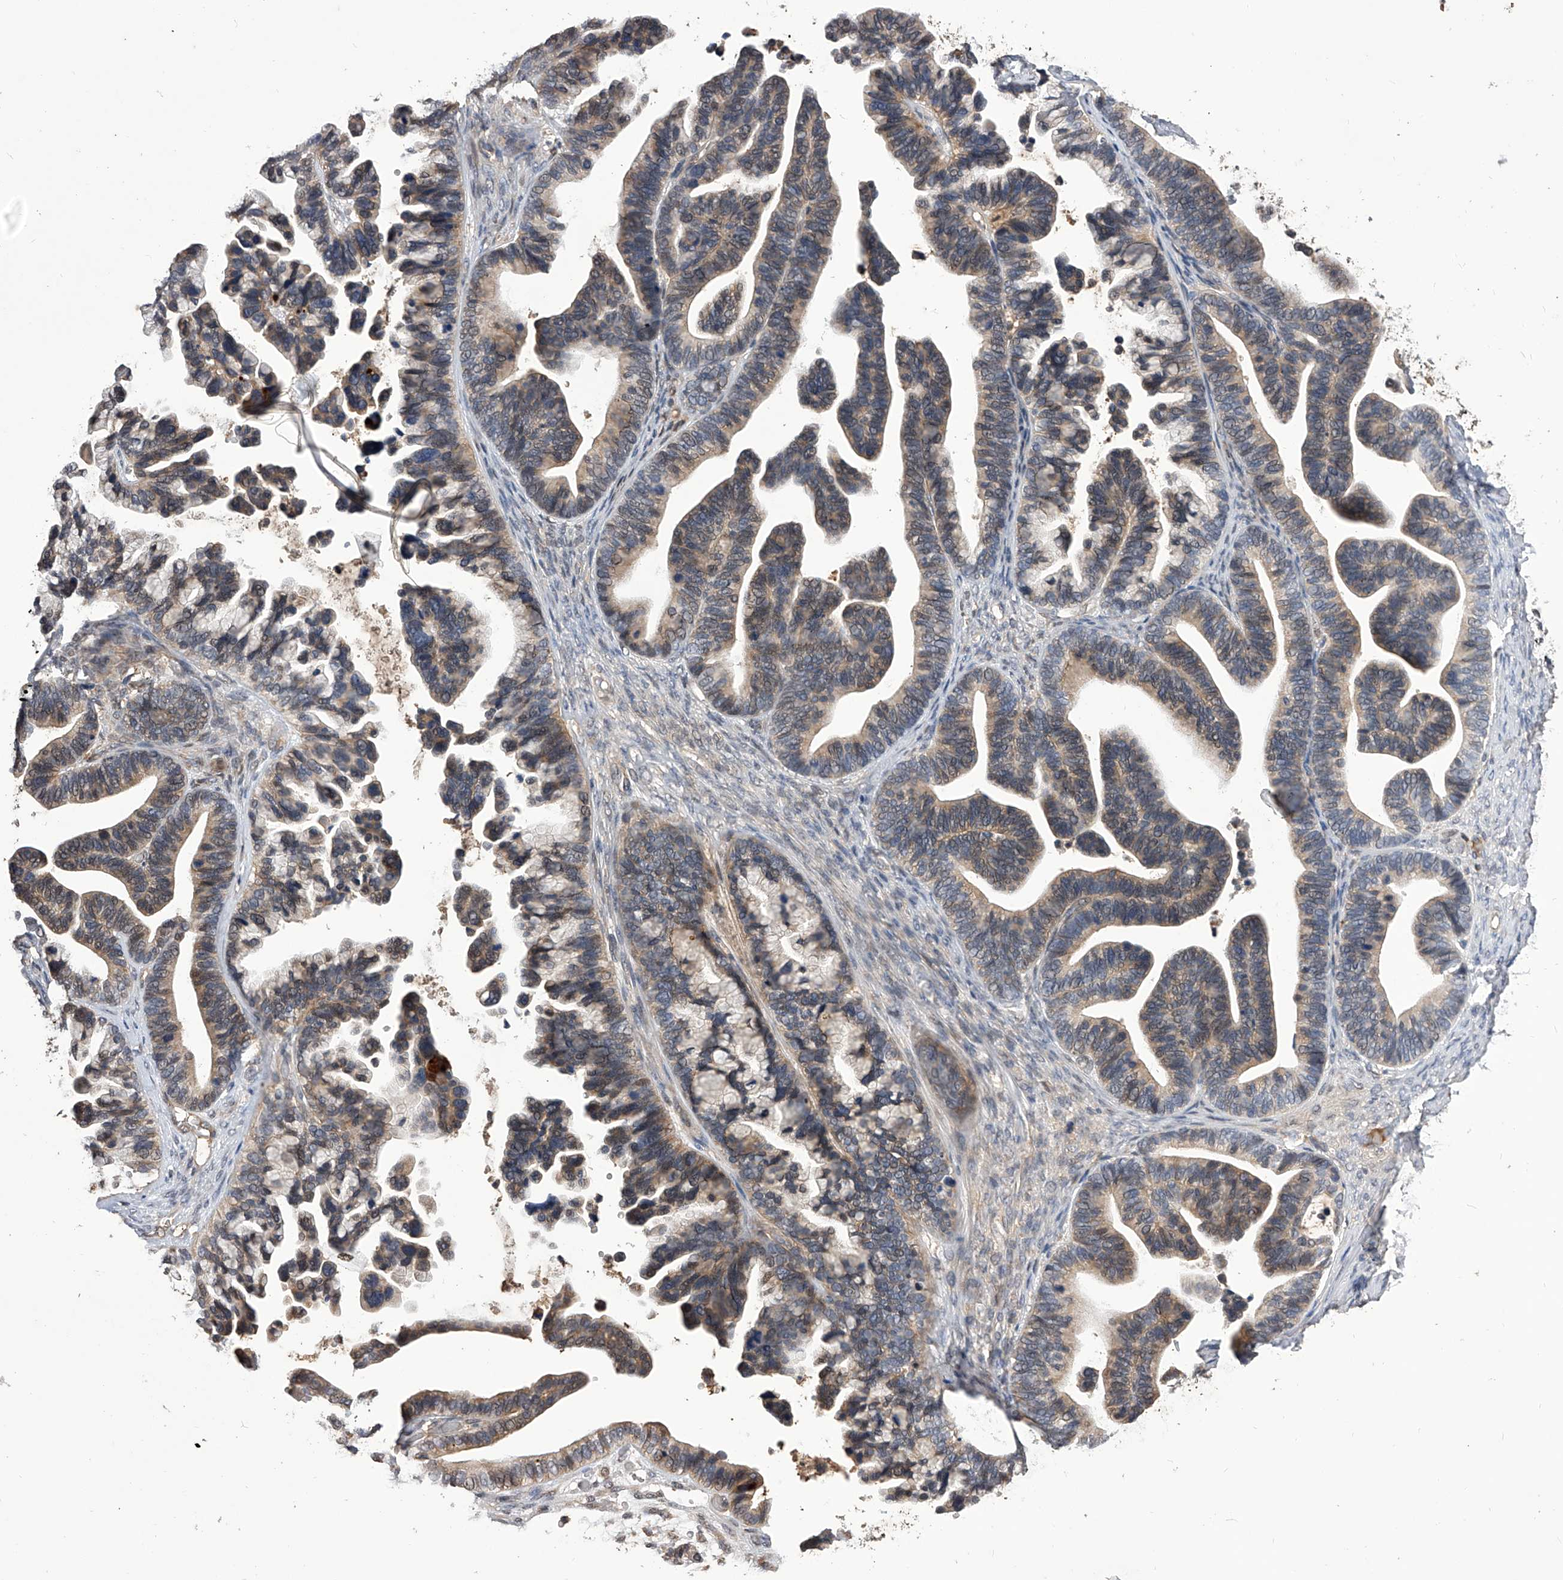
{"staining": {"intensity": "weak", "quantity": "25%-75%", "location": "cytoplasmic/membranous"}, "tissue": "ovarian cancer", "cell_type": "Tumor cells", "image_type": "cancer", "snomed": [{"axis": "morphology", "description": "Cystadenocarcinoma, serous, NOS"}, {"axis": "topography", "description": "Ovary"}], "caption": "Tumor cells reveal low levels of weak cytoplasmic/membranous positivity in about 25%-75% of cells in human ovarian cancer.", "gene": "CFAP410", "patient": {"sex": "female", "age": 56}}